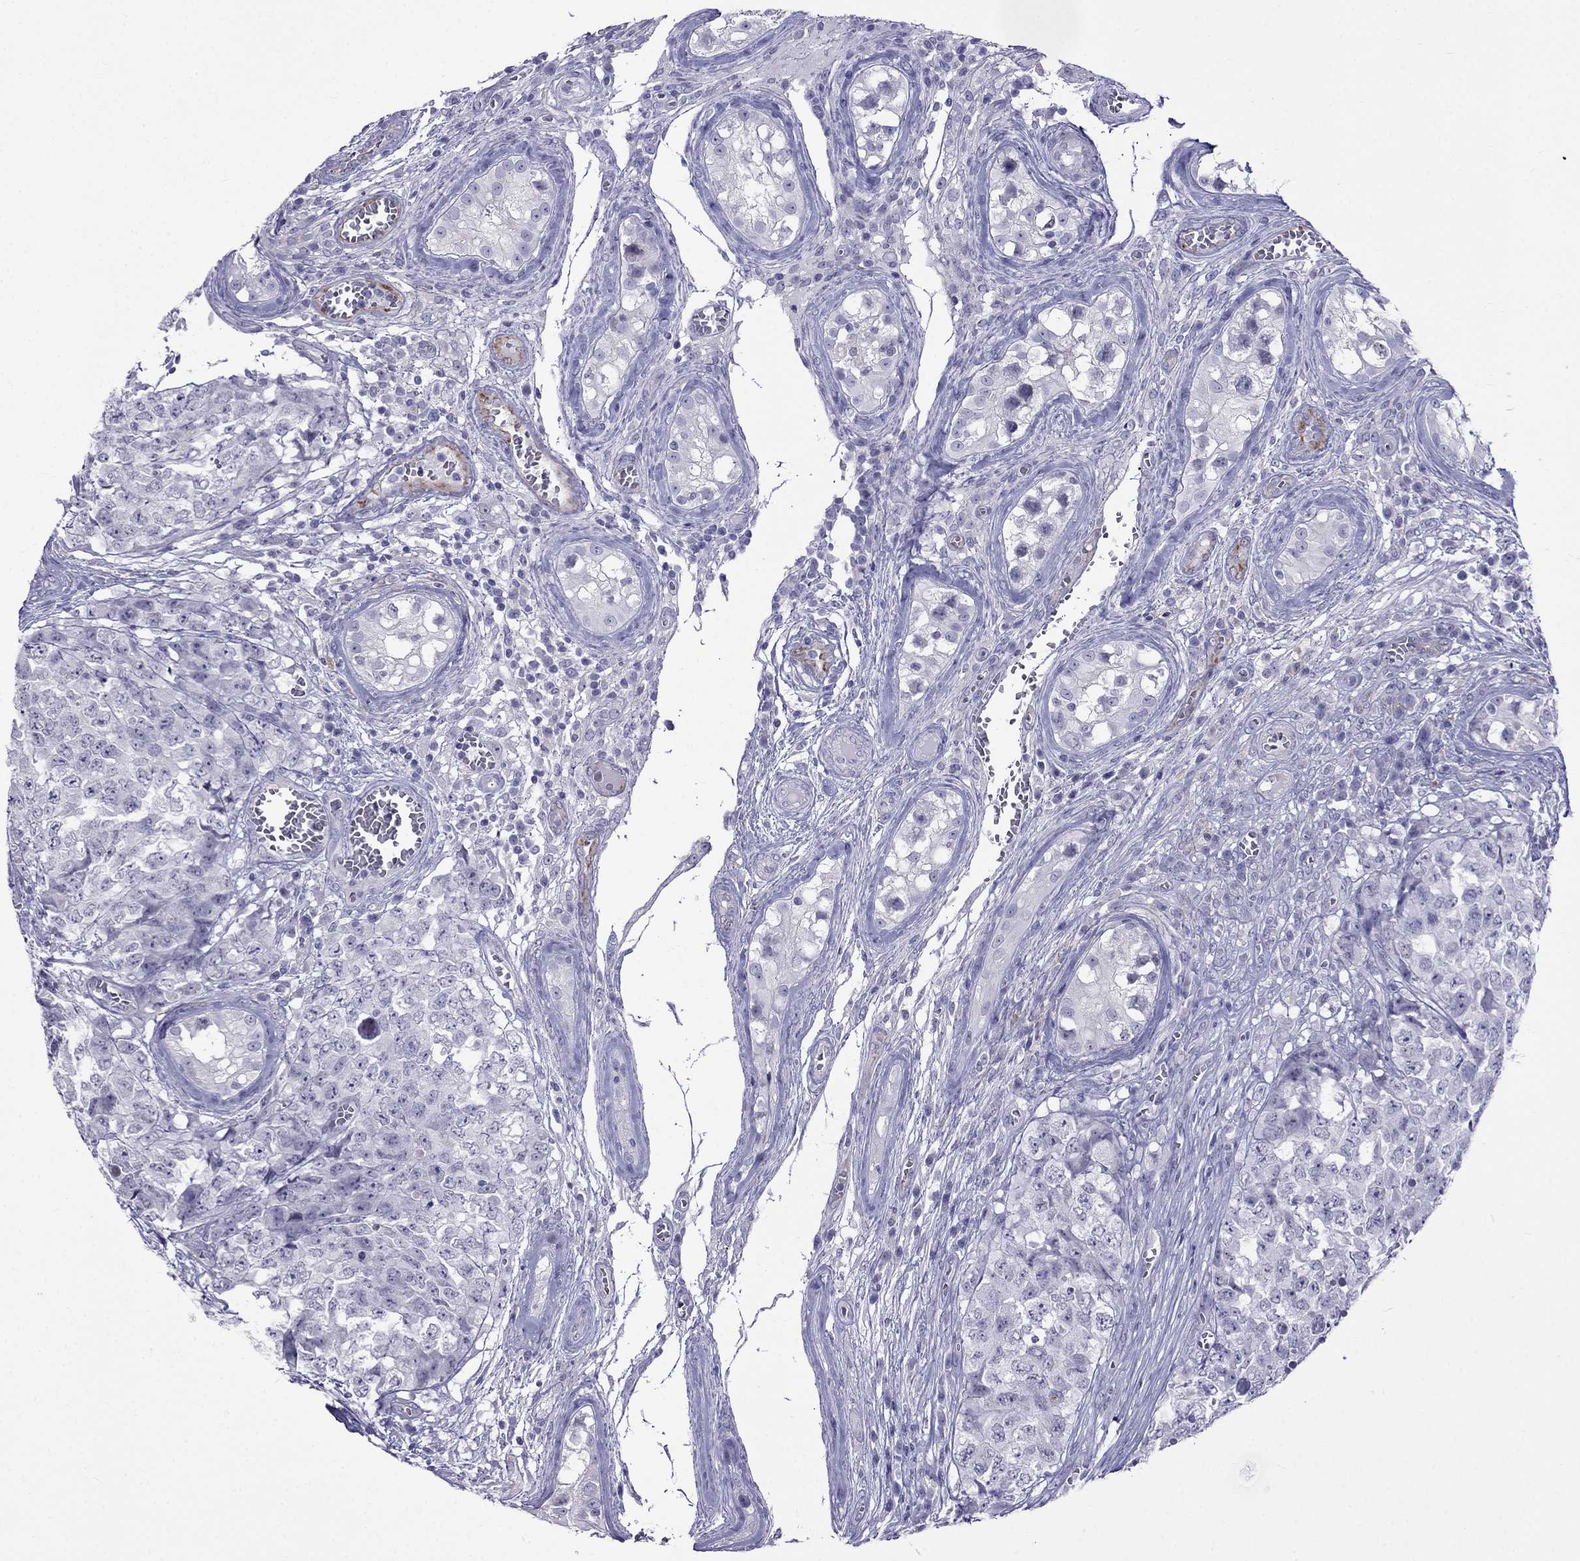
{"staining": {"intensity": "negative", "quantity": "none", "location": "none"}, "tissue": "testis cancer", "cell_type": "Tumor cells", "image_type": "cancer", "snomed": [{"axis": "morphology", "description": "Carcinoma, Embryonal, NOS"}, {"axis": "topography", "description": "Testis"}], "caption": "IHC micrograph of human testis cancer stained for a protein (brown), which demonstrates no expression in tumor cells.", "gene": "MGP", "patient": {"sex": "male", "age": 23}}